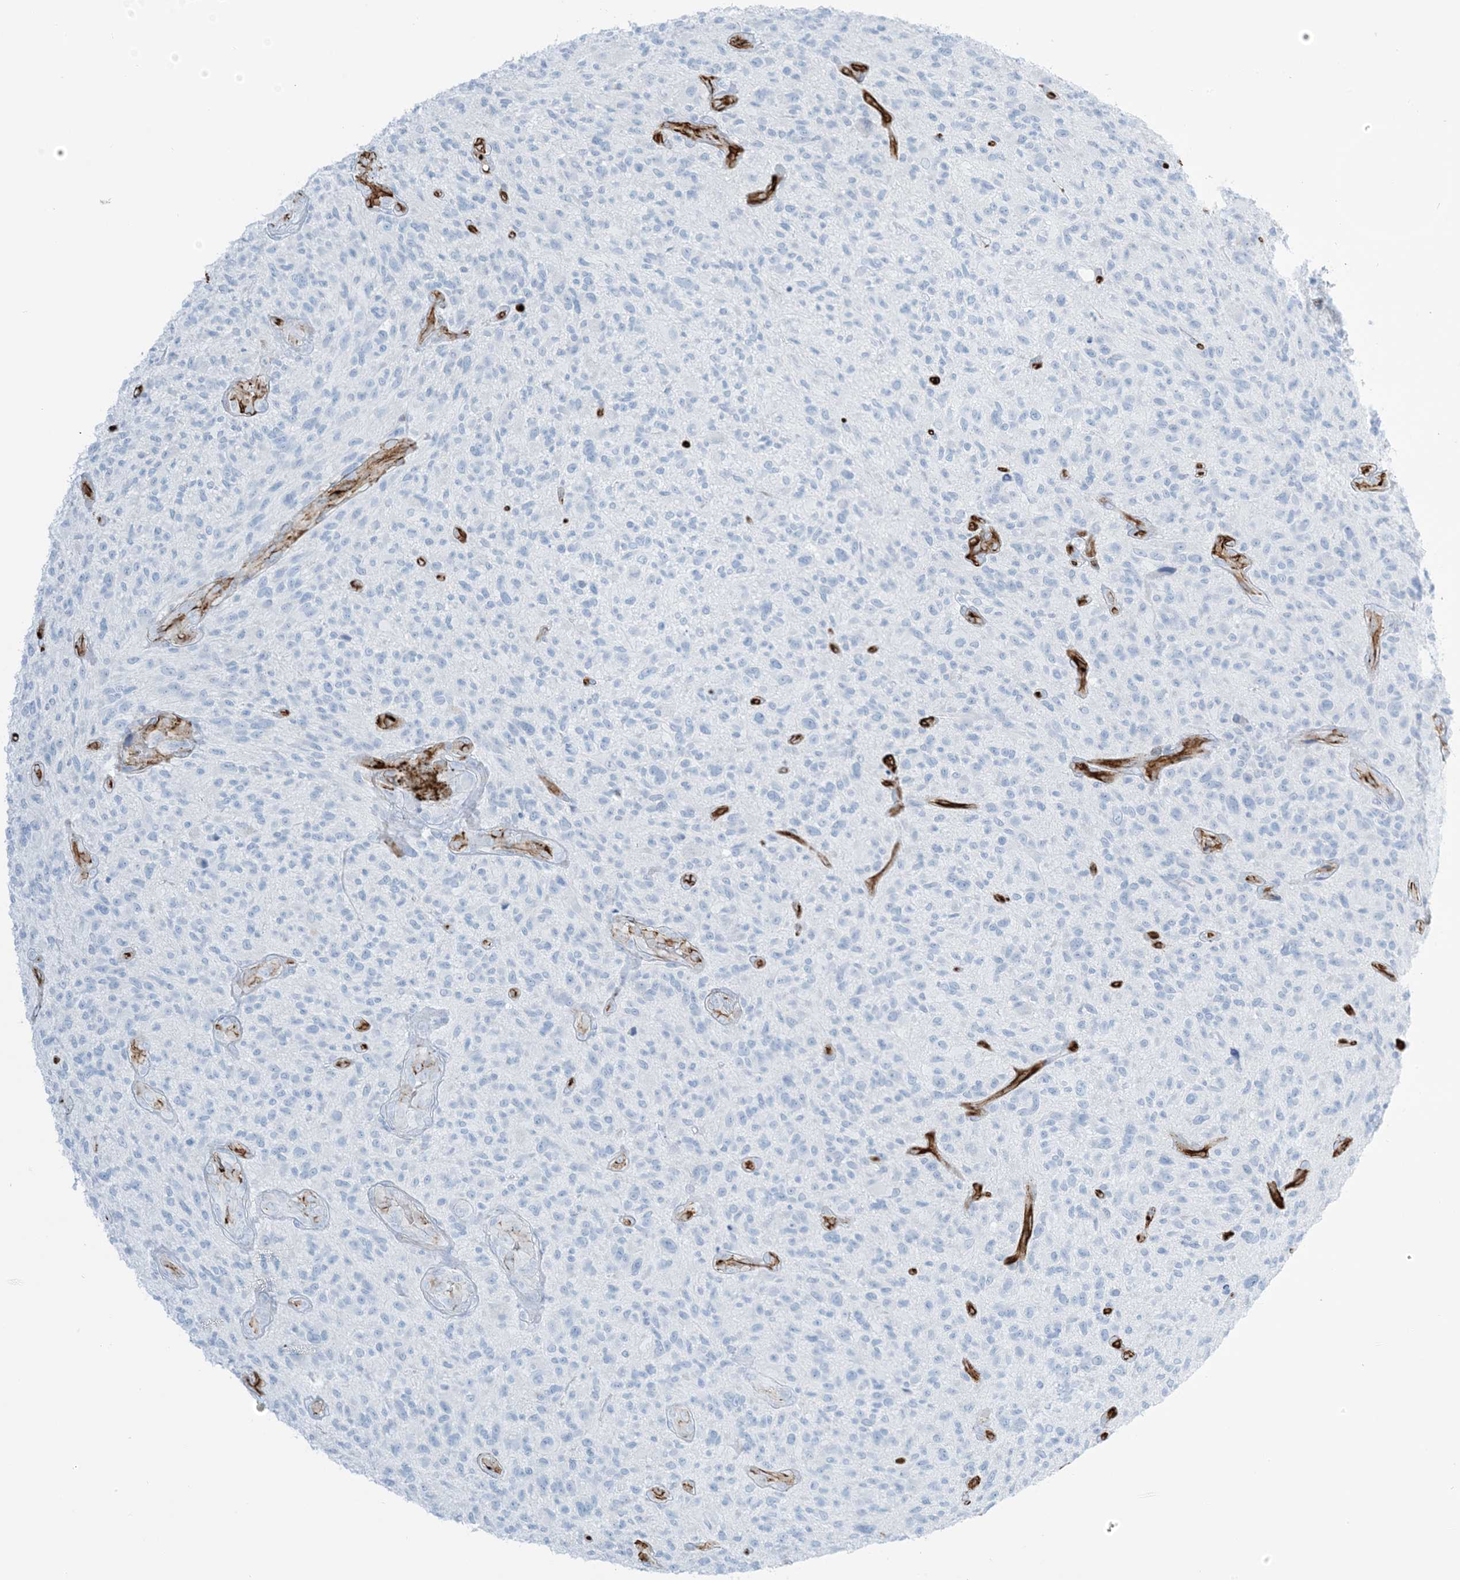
{"staining": {"intensity": "negative", "quantity": "none", "location": "none"}, "tissue": "glioma", "cell_type": "Tumor cells", "image_type": "cancer", "snomed": [{"axis": "morphology", "description": "Glioma, malignant, High grade"}, {"axis": "topography", "description": "Brain"}], "caption": "High power microscopy micrograph of an immunohistochemistry (IHC) histopathology image of glioma, revealing no significant expression in tumor cells. (Stains: DAB immunohistochemistry with hematoxylin counter stain, Microscopy: brightfield microscopy at high magnification).", "gene": "EPS8L3", "patient": {"sex": "male", "age": 47}}